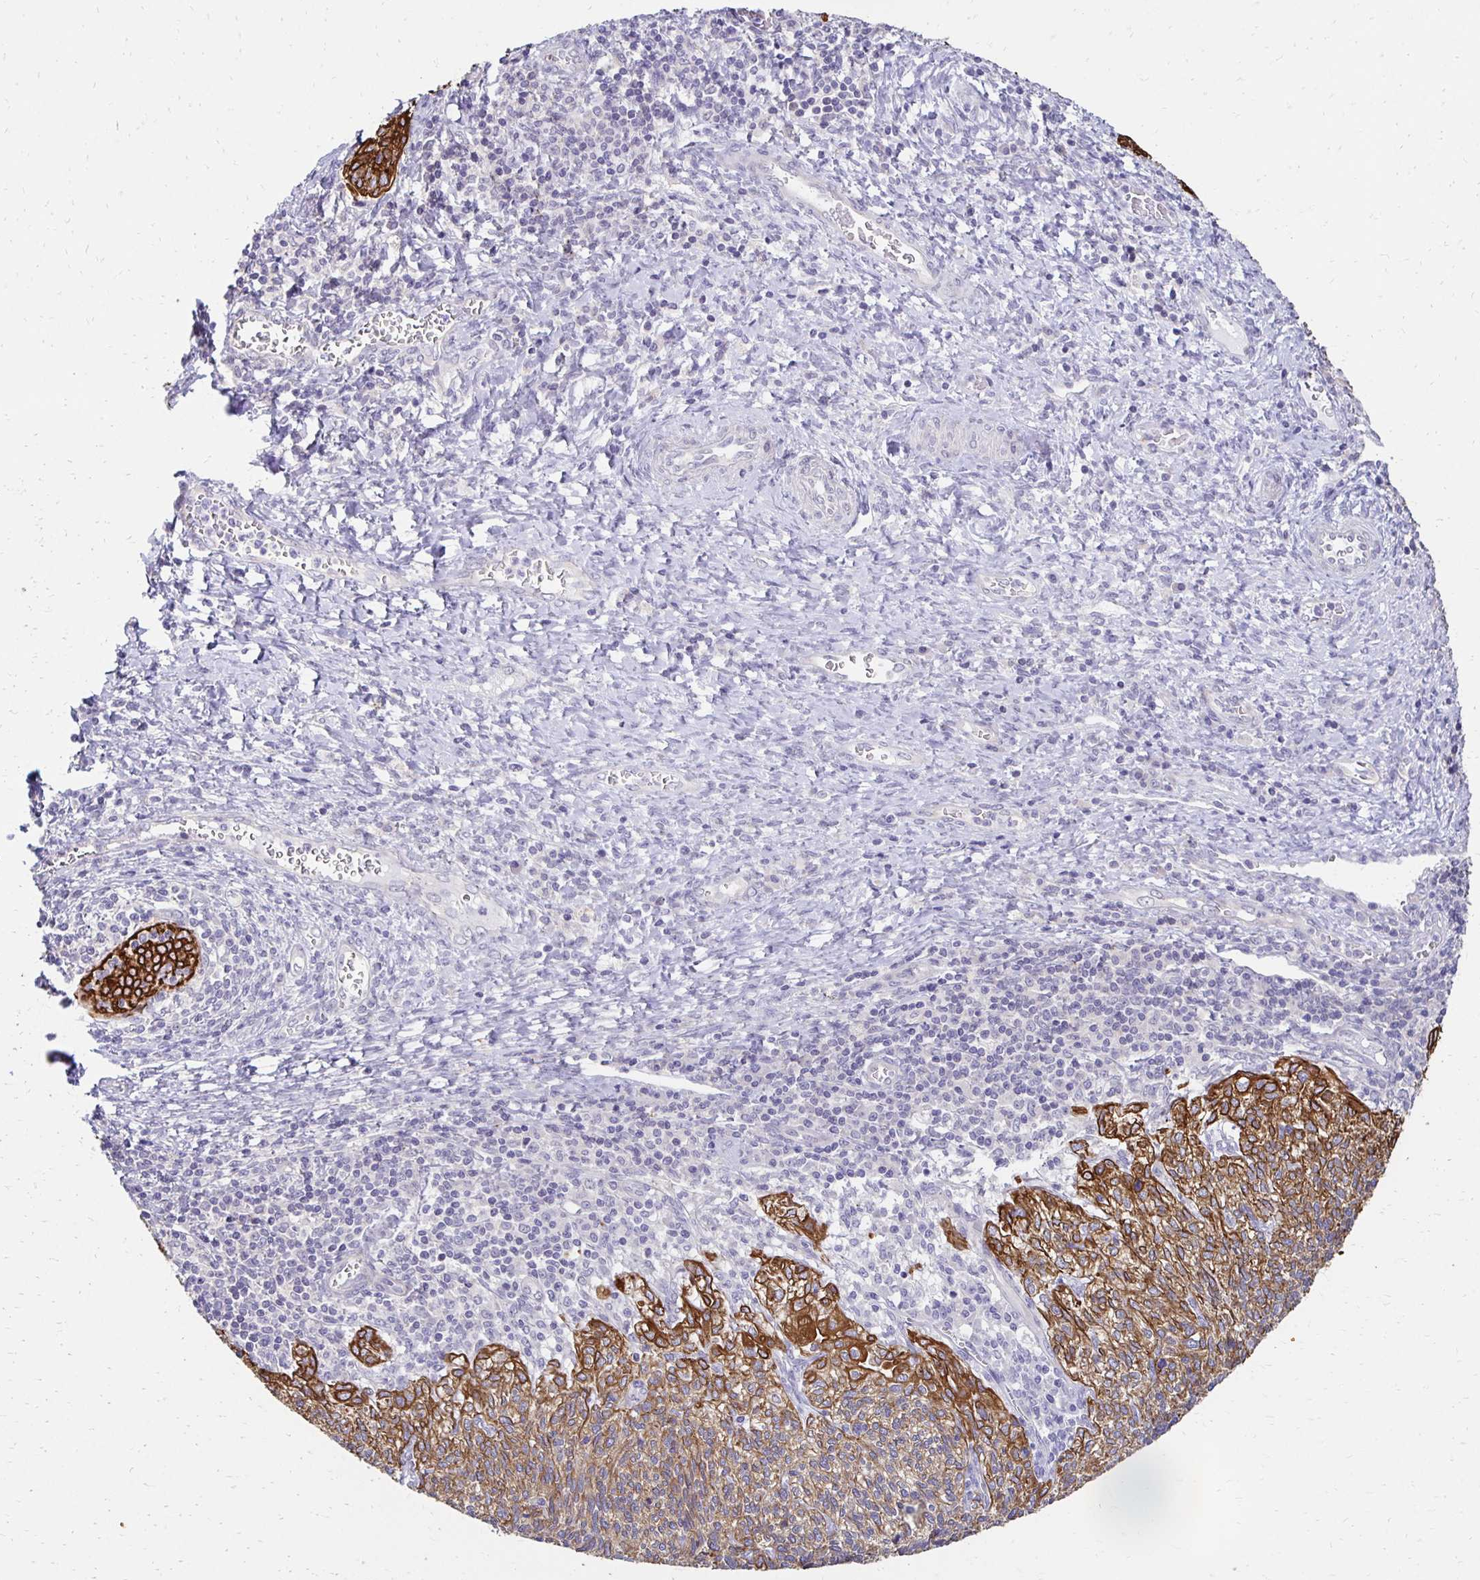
{"staining": {"intensity": "strong", "quantity": ">75%", "location": "cytoplasmic/membranous"}, "tissue": "cervical cancer", "cell_type": "Tumor cells", "image_type": "cancer", "snomed": [{"axis": "morphology", "description": "Squamous cell carcinoma, NOS"}, {"axis": "topography", "description": "Cervix"}], "caption": "IHC of cervical cancer exhibits high levels of strong cytoplasmic/membranous positivity in approximately >75% of tumor cells. (DAB (3,3'-diaminobenzidine) IHC with brightfield microscopy, high magnification).", "gene": "C1QTNF2", "patient": {"sex": "female", "age": 45}}